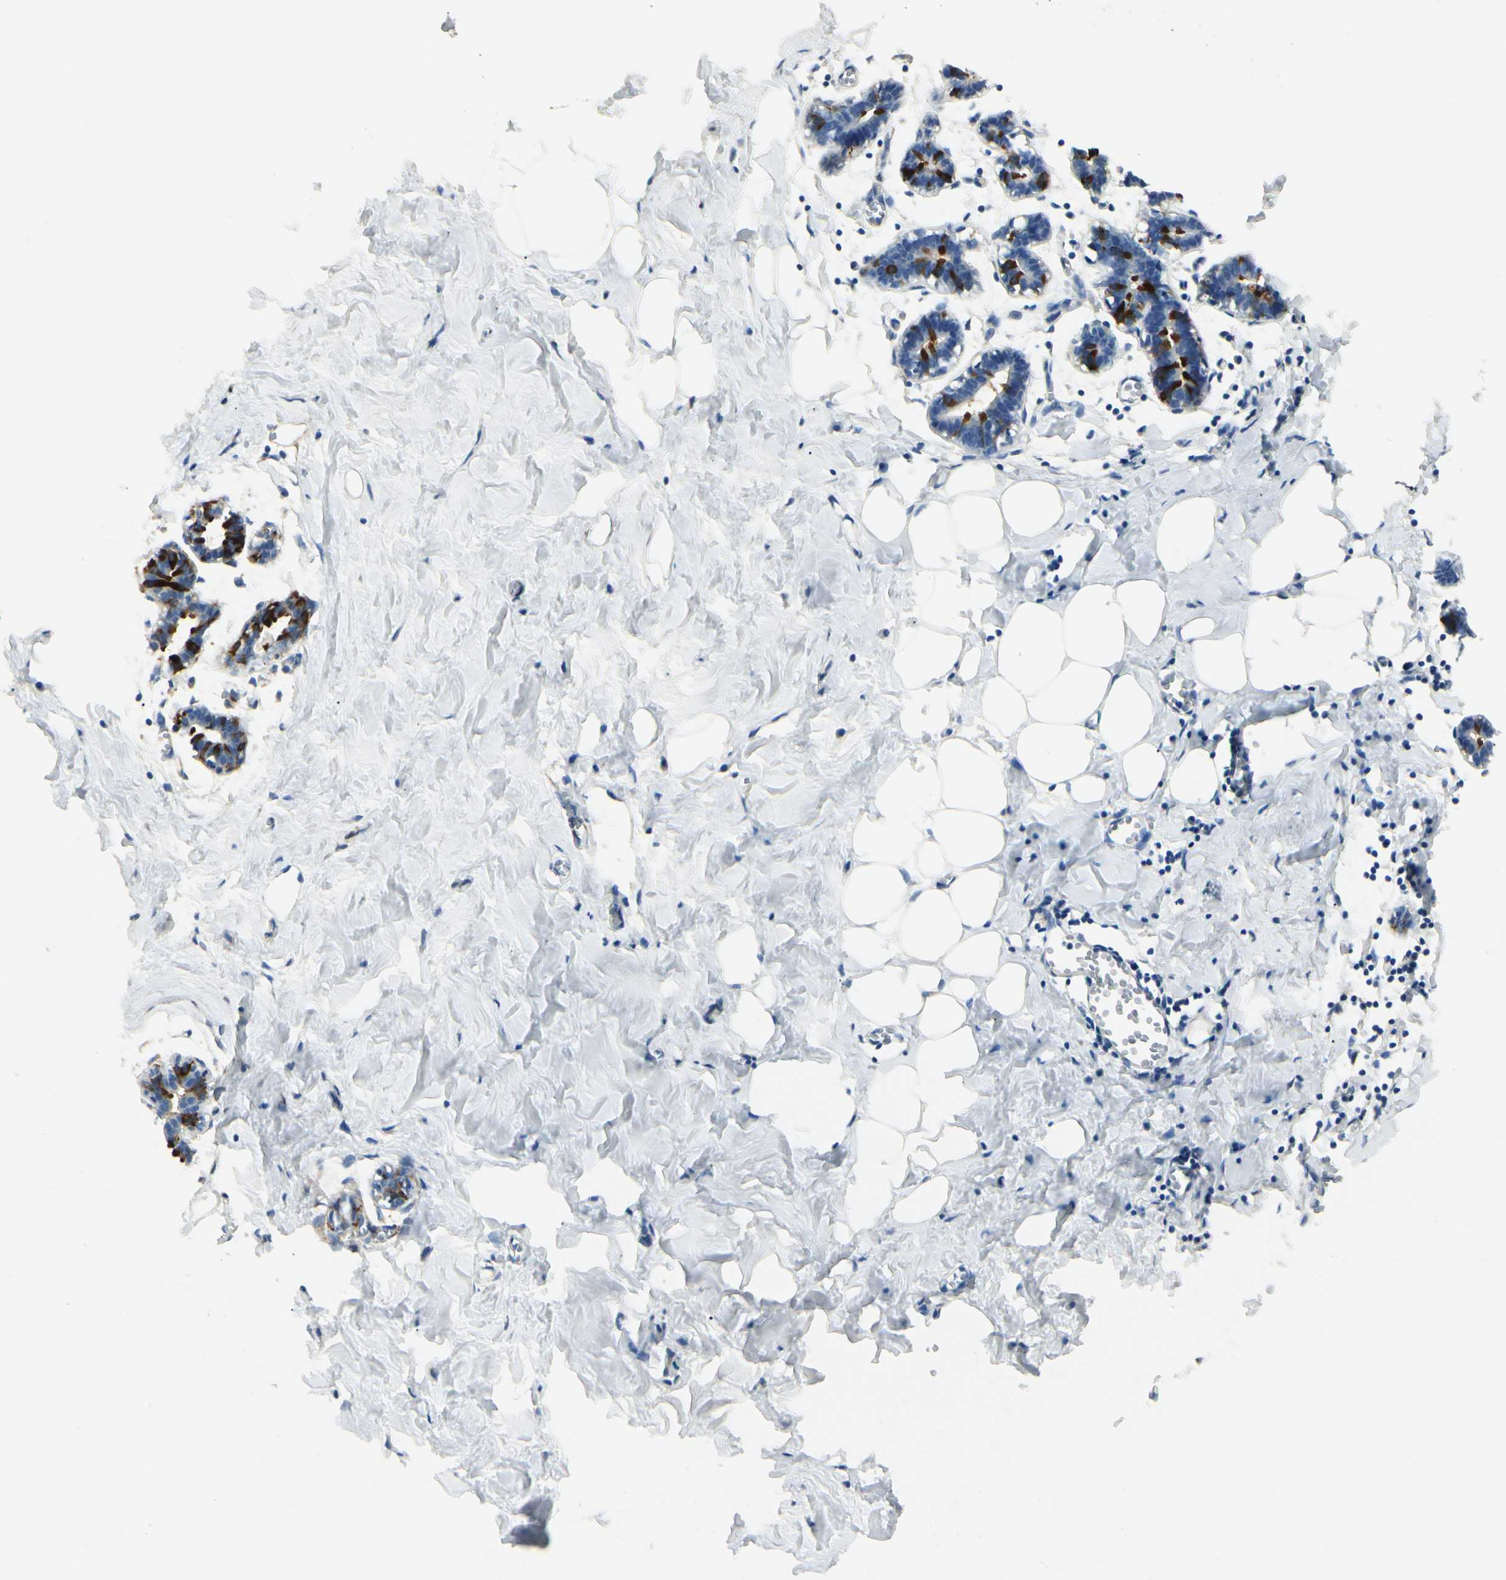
{"staining": {"intensity": "negative", "quantity": "none", "location": "none"}, "tissue": "breast", "cell_type": "Adipocytes", "image_type": "normal", "snomed": [{"axis": "morphology", "description": "Normal tissue, NOS"}, {"axis": "topography", "description": "Breast"}], "caption": "Immunohistochemistry of normal human breast shows no staining in adipocytes.", "gene": "AMPH", "patient": {"sex": "female", "age": 27}}